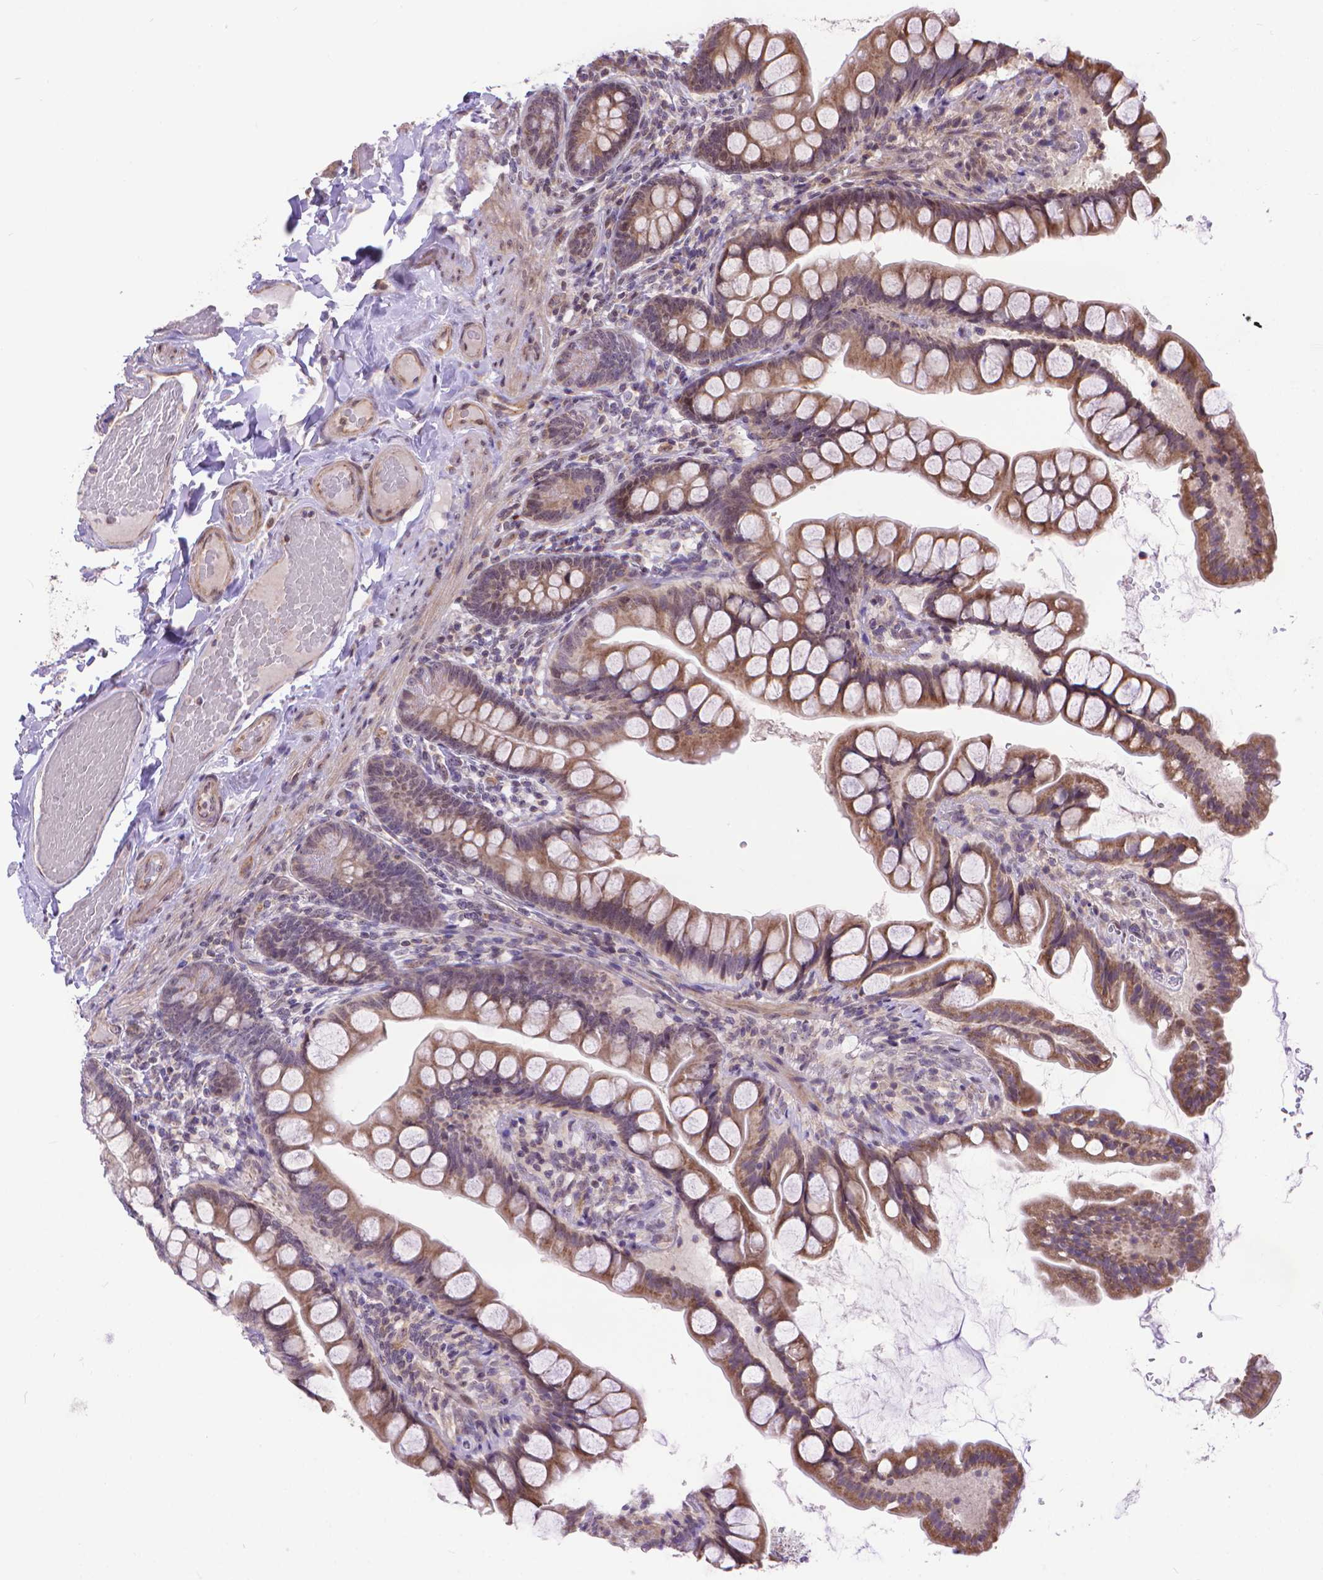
{"staining": {"intensity": "moderate", "quantity": ">75%", "location": "cytoplasmic/membranous"}, "tissue": "small intestine", "cell_type": "Glandular cells", "image_type": "normal", "snomed": [{"axis": "morphology", "description": "Normal tissue, NOS"}, {"axis": "topography", "description": "Small intestine"}], "caption": "Protein expression analysis of benign human small intestine reveals moderate cytoplasmic/membranous staining in approximately >75% of glandular cells. The staining is performed using DAB brown chromogen to label protein expression. The nuclei are counter-stained blue using hematoxylin.", "gene": "TMEM135", "patient": {"sex": "male", "age": 70}}